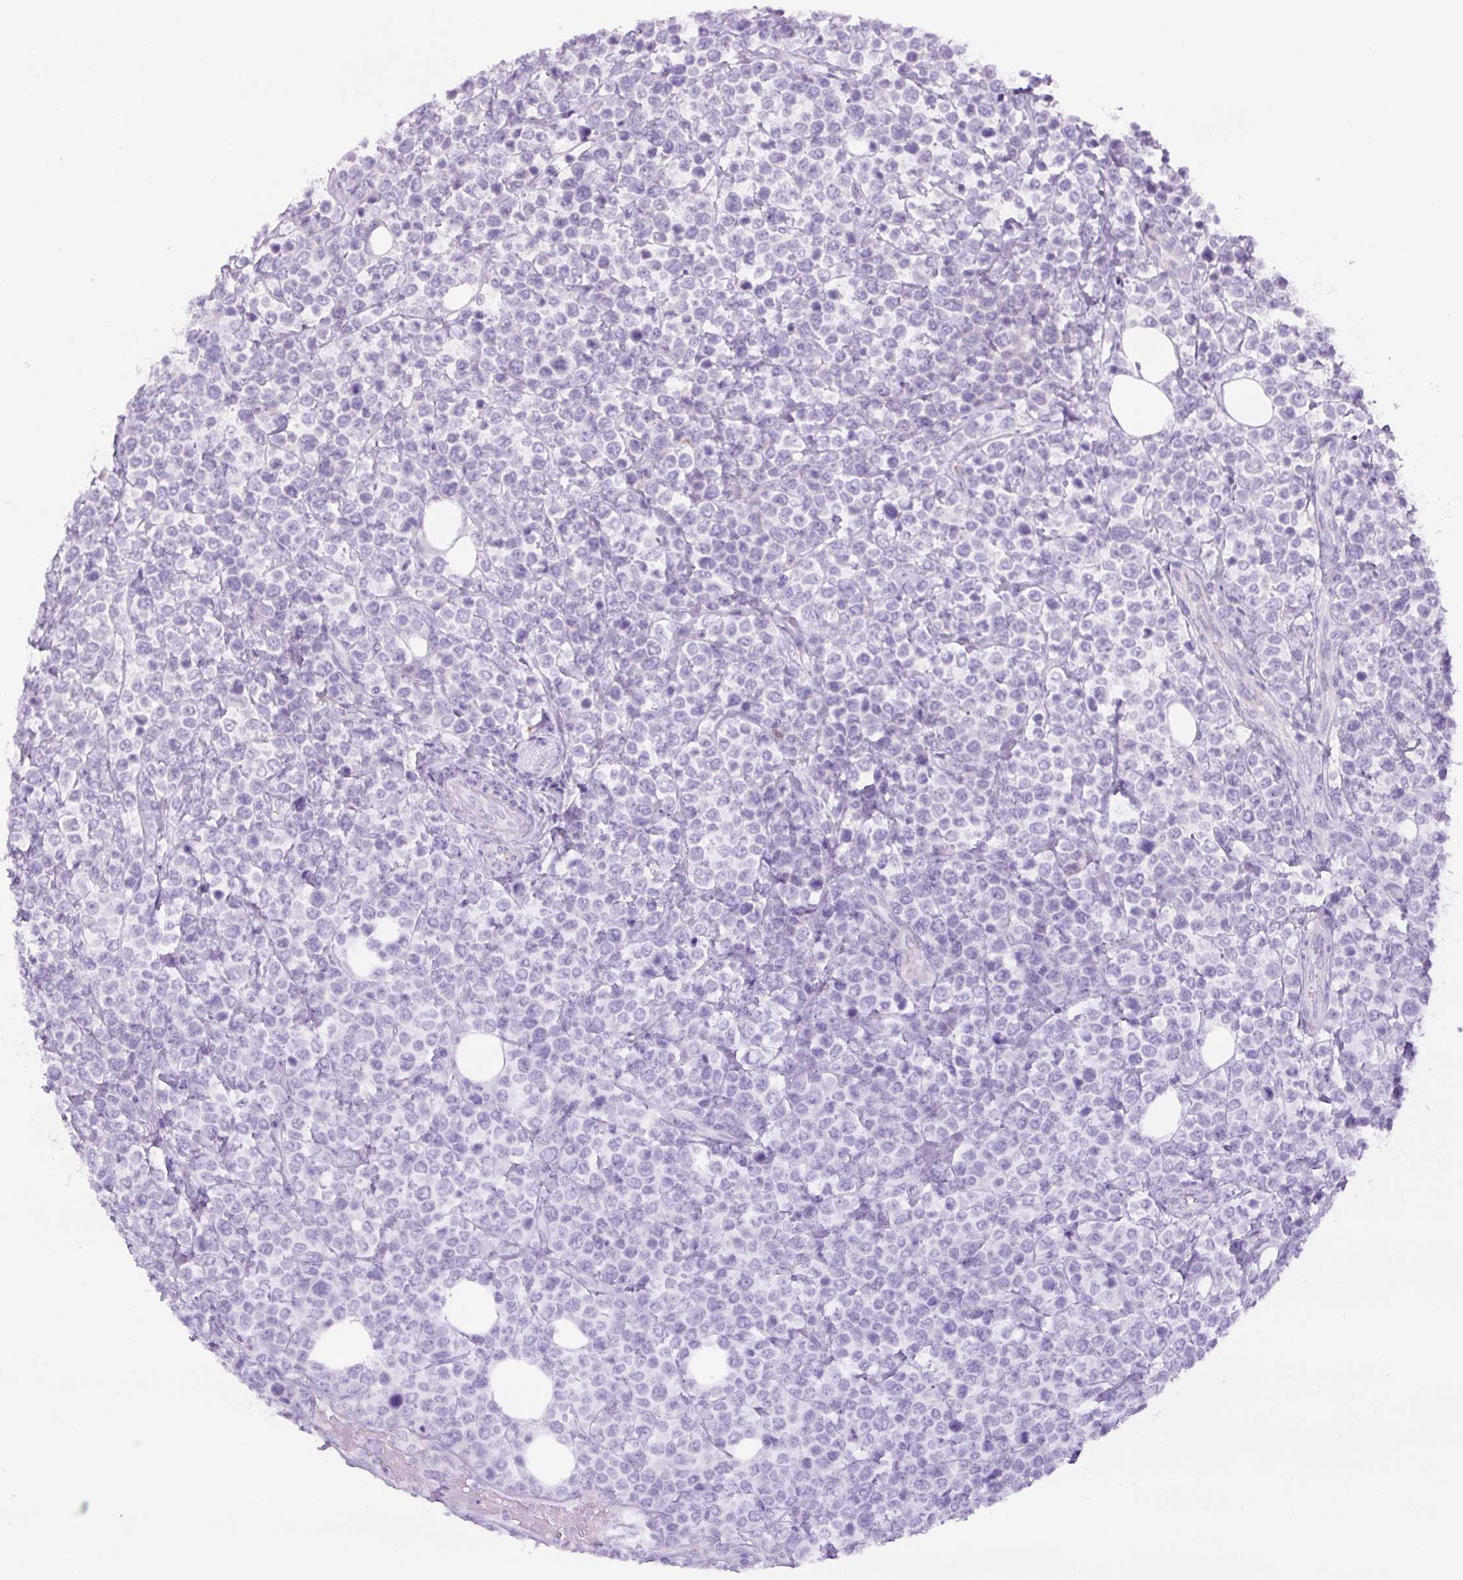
{"staining": {"intensity": "negative", "quantity": "none", "location": "none"}, "tissue": "lymphoma", "cell_type": "Tumor cells", "image_type": "cancer", "snomed": [{"axis": "morphology", "description": "Malignant lymphoma, non-Hodgkin's type, Low grade"}, {"axis": "topography", "description": "Lymph node"}], "caption": "Protein analysis of lymphoma reveals no significant expression in tumor cells.", "gene": "RSPO4", "patient": {"sex": "male", "age": 60}}